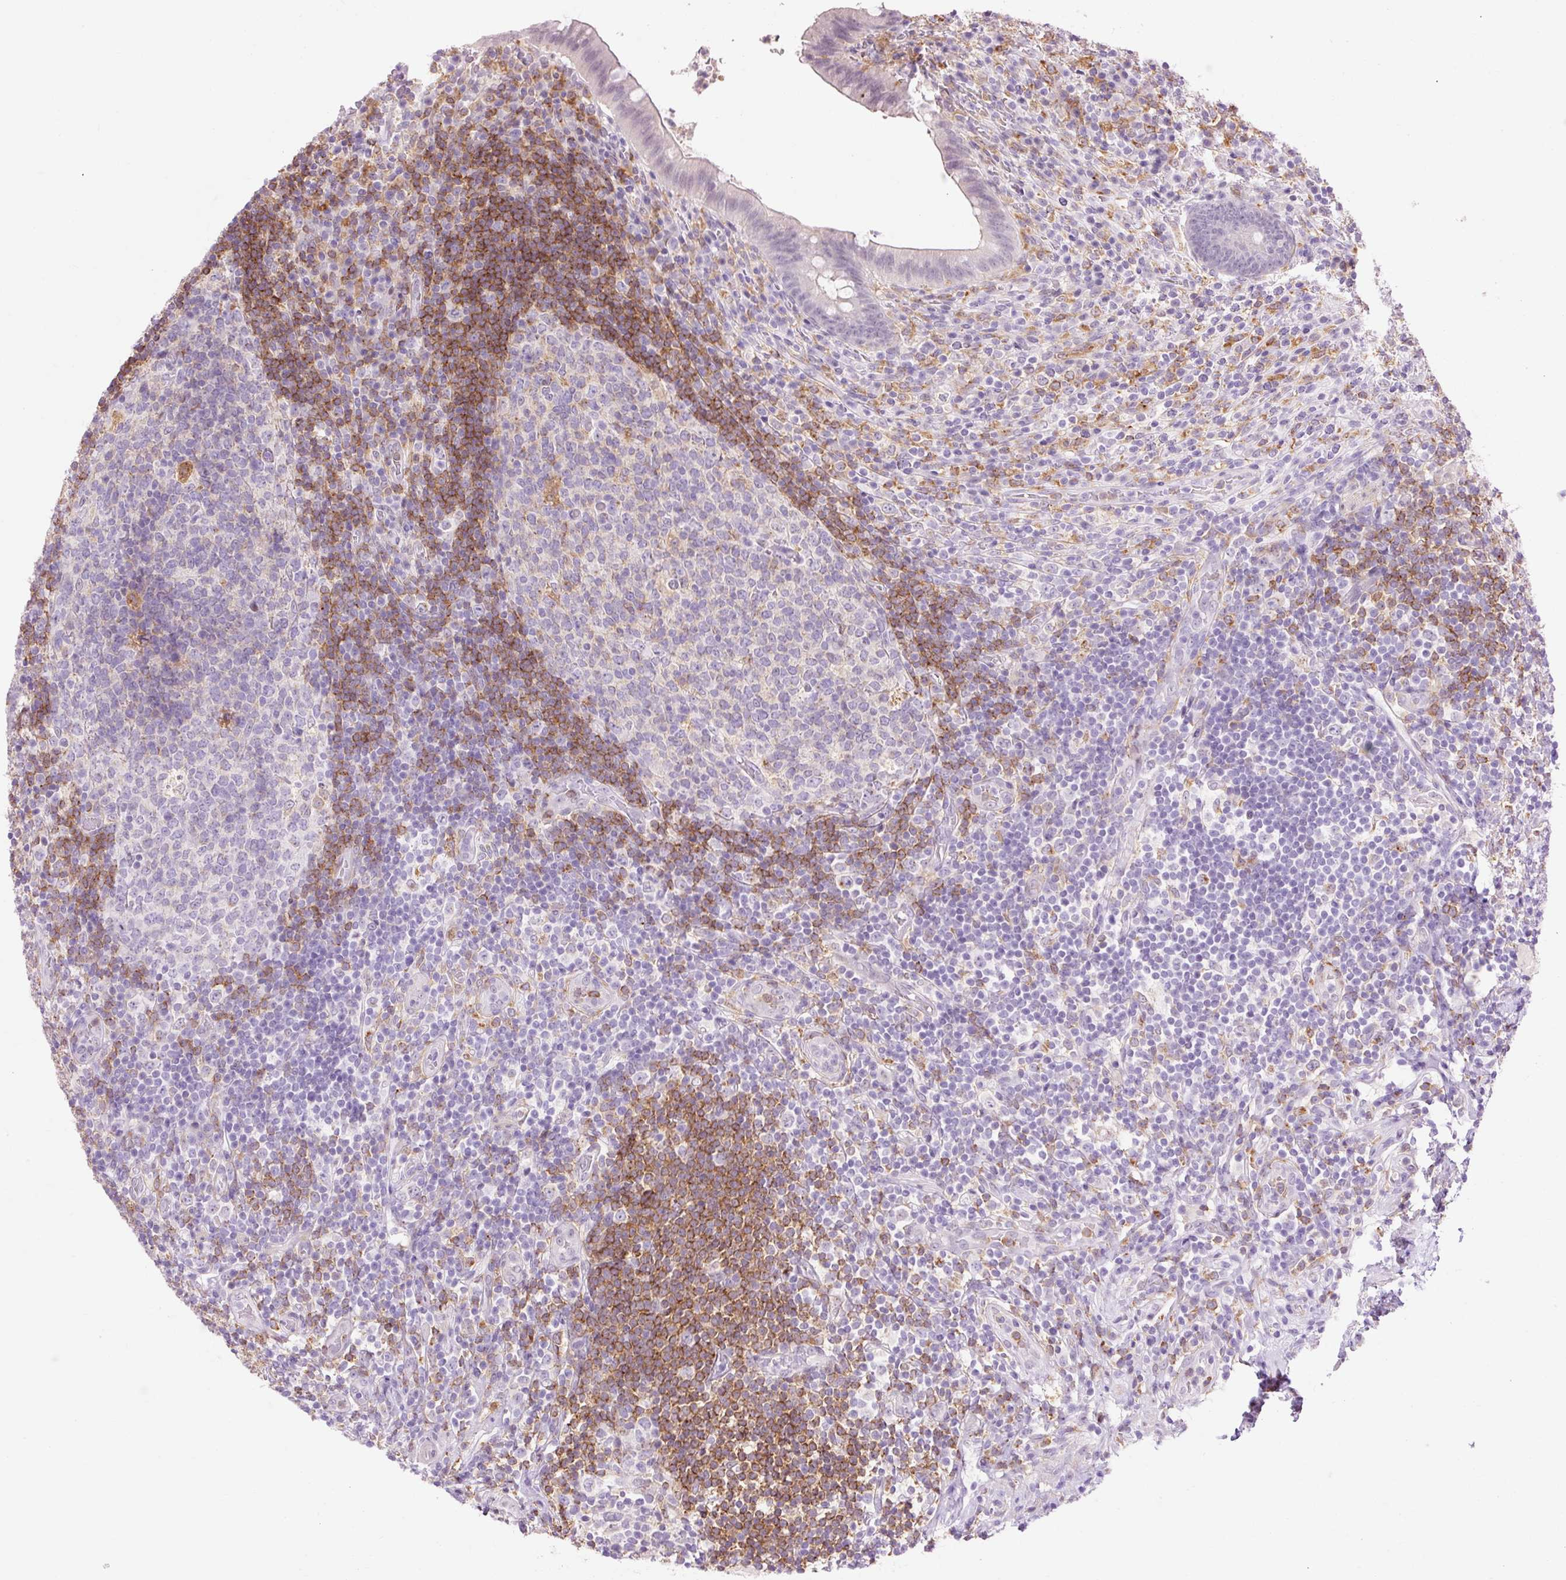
{"staining": {"intensity": "weak", "quantity": "<25%", "location": "nuclear"}, "tissue": "appendix", "cell_type": "Glandular cells", "image_type": "normal", "snomed": [{"axis": "morphology", "description": "Normal tissue, NOS"}, {"axis": "topography", "description": "Appendix"}], "caption": "A high-resolution histopathology image shows immunohistochemistry (IHC) staining of unremarkable appendix, which exhibits no significant expression in glandular cells. The staining was performed using DAB (3,3'-diaminobenzidine) to visualize the protein expression in brown, while the nuclei were stained in blue with hematoxylin (Magnification: 20x).", "gene": "LY86", "patient": {"sex": "female", "age": 43}}